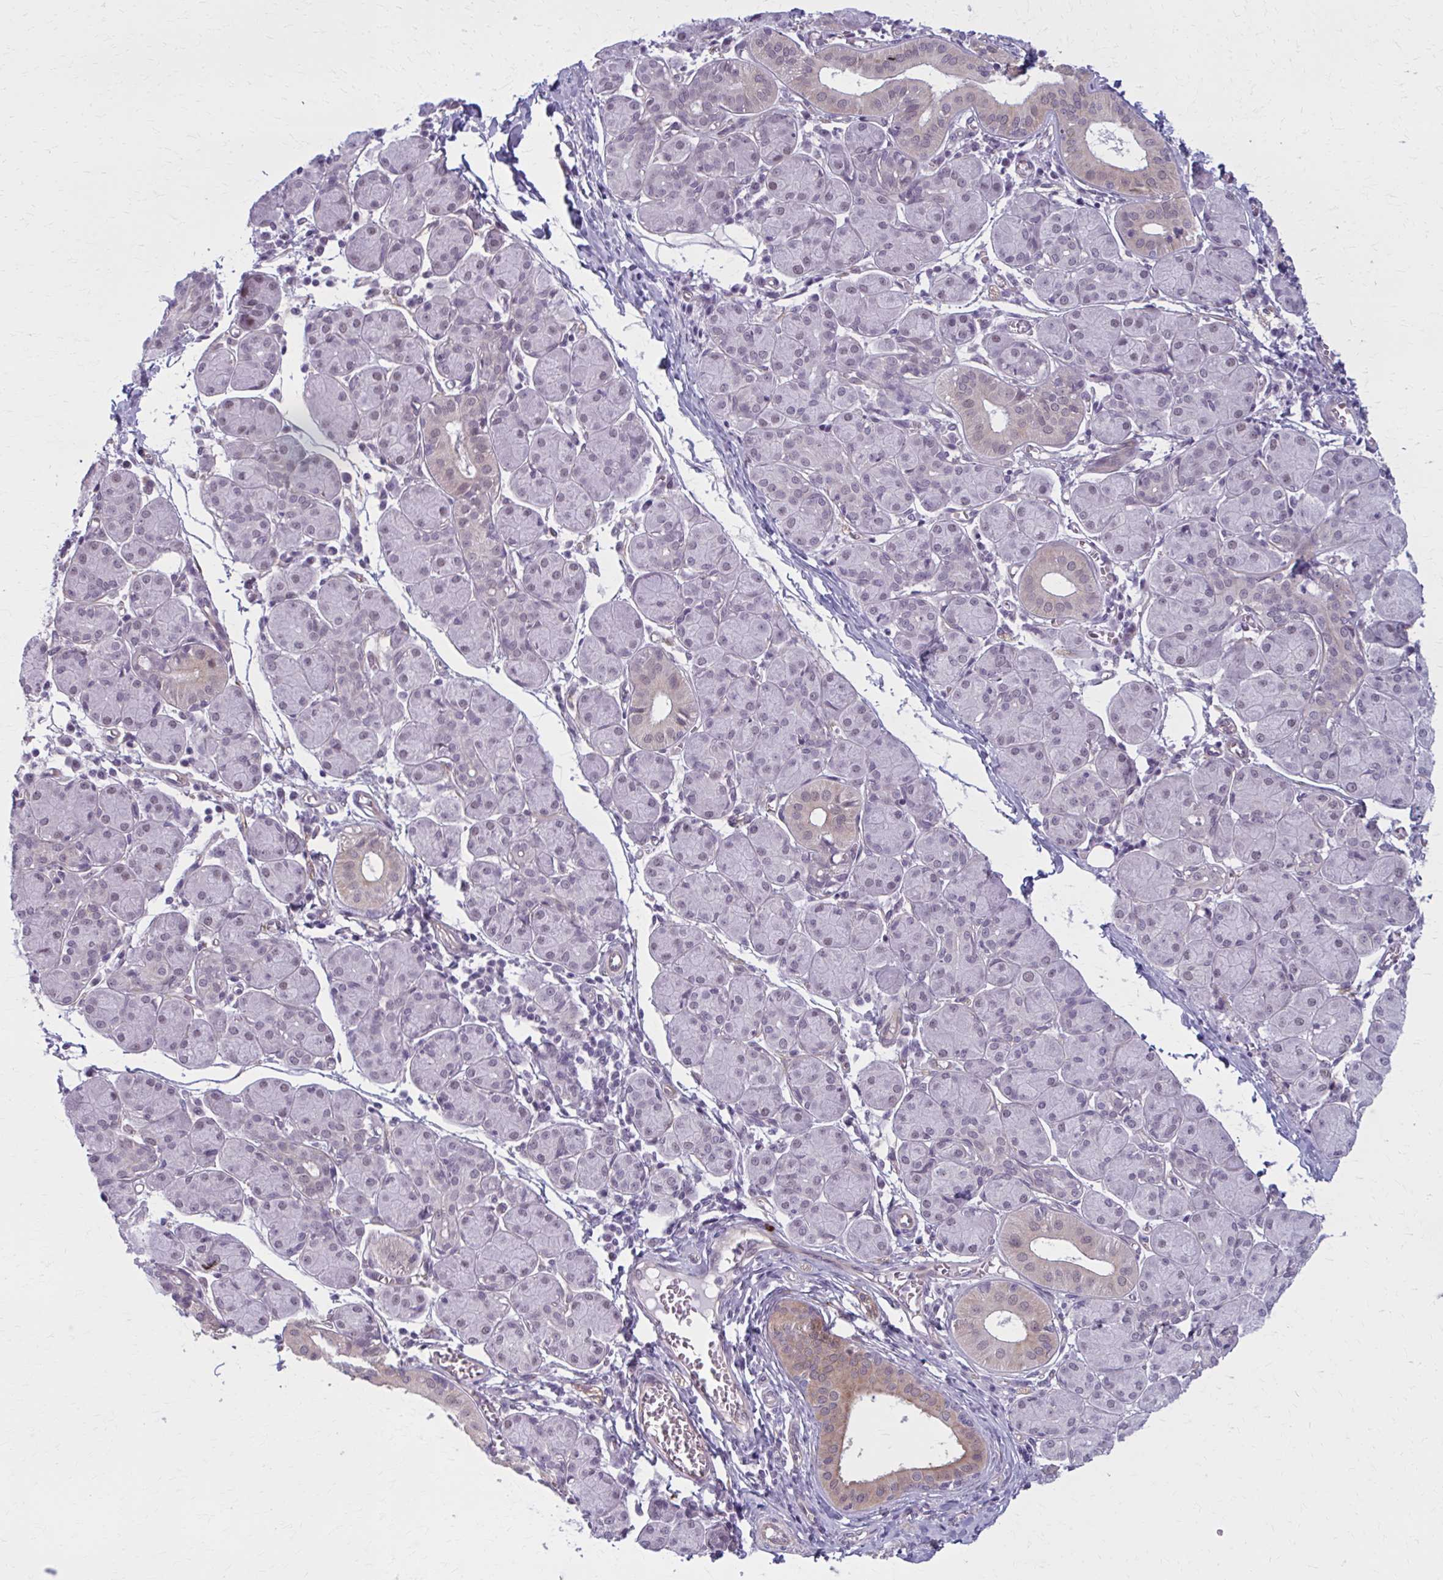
{"staining": {"intensity": "weak", "quantity": "<25%", "location": "cytoplasmic/membranous"}, "tissue": "salivary gland", "cell_type": "Glandular cells", "image_type": "normal", "snomed": [{"axis": "morphology", "description": "Normal tissue, NOS"}, {"axis": "morphology", "description": "Inflammation, NOS"}, {"axis": "topography", "description": "Lymph node"}, {"axis": "topography", "description": "Salivary gland"}], "caption": "A high-resolution image shows immunohistochemistry (IHC) staining of unremarkable salivary gland, which exhibits no significant staining in glandular cells. Nuclei are stained in blue.", "gene": "NUMBL", "patient": {"sex": "male", "age": 3}}